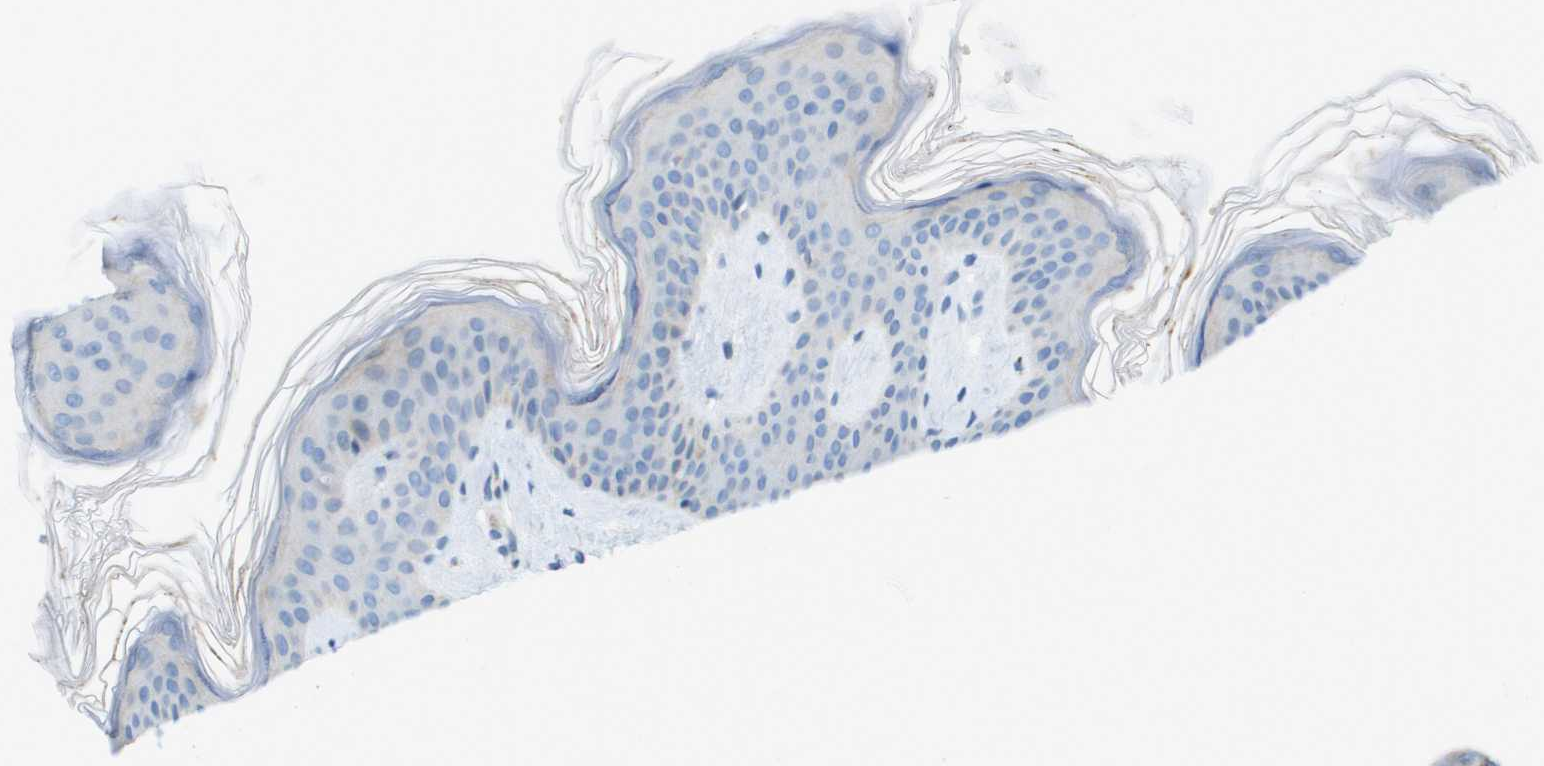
{"staining": {"intensity": "negative", "quantity": "none", "location": "none"}, "tissue": "skin", "cell_type": "Fibroblasts", "image_type": "normal", "snomed": [{"axis": "morphology", "description": "Normal tissue, NOS"}, {"axis": "topography", "description": "Skin"}], "caption": "This is an IHC histopathology image of normal human skin. There is no staining in fibroblasts.", "gene": "MYH11", "patient": {"sex": "female", "age": 17}}